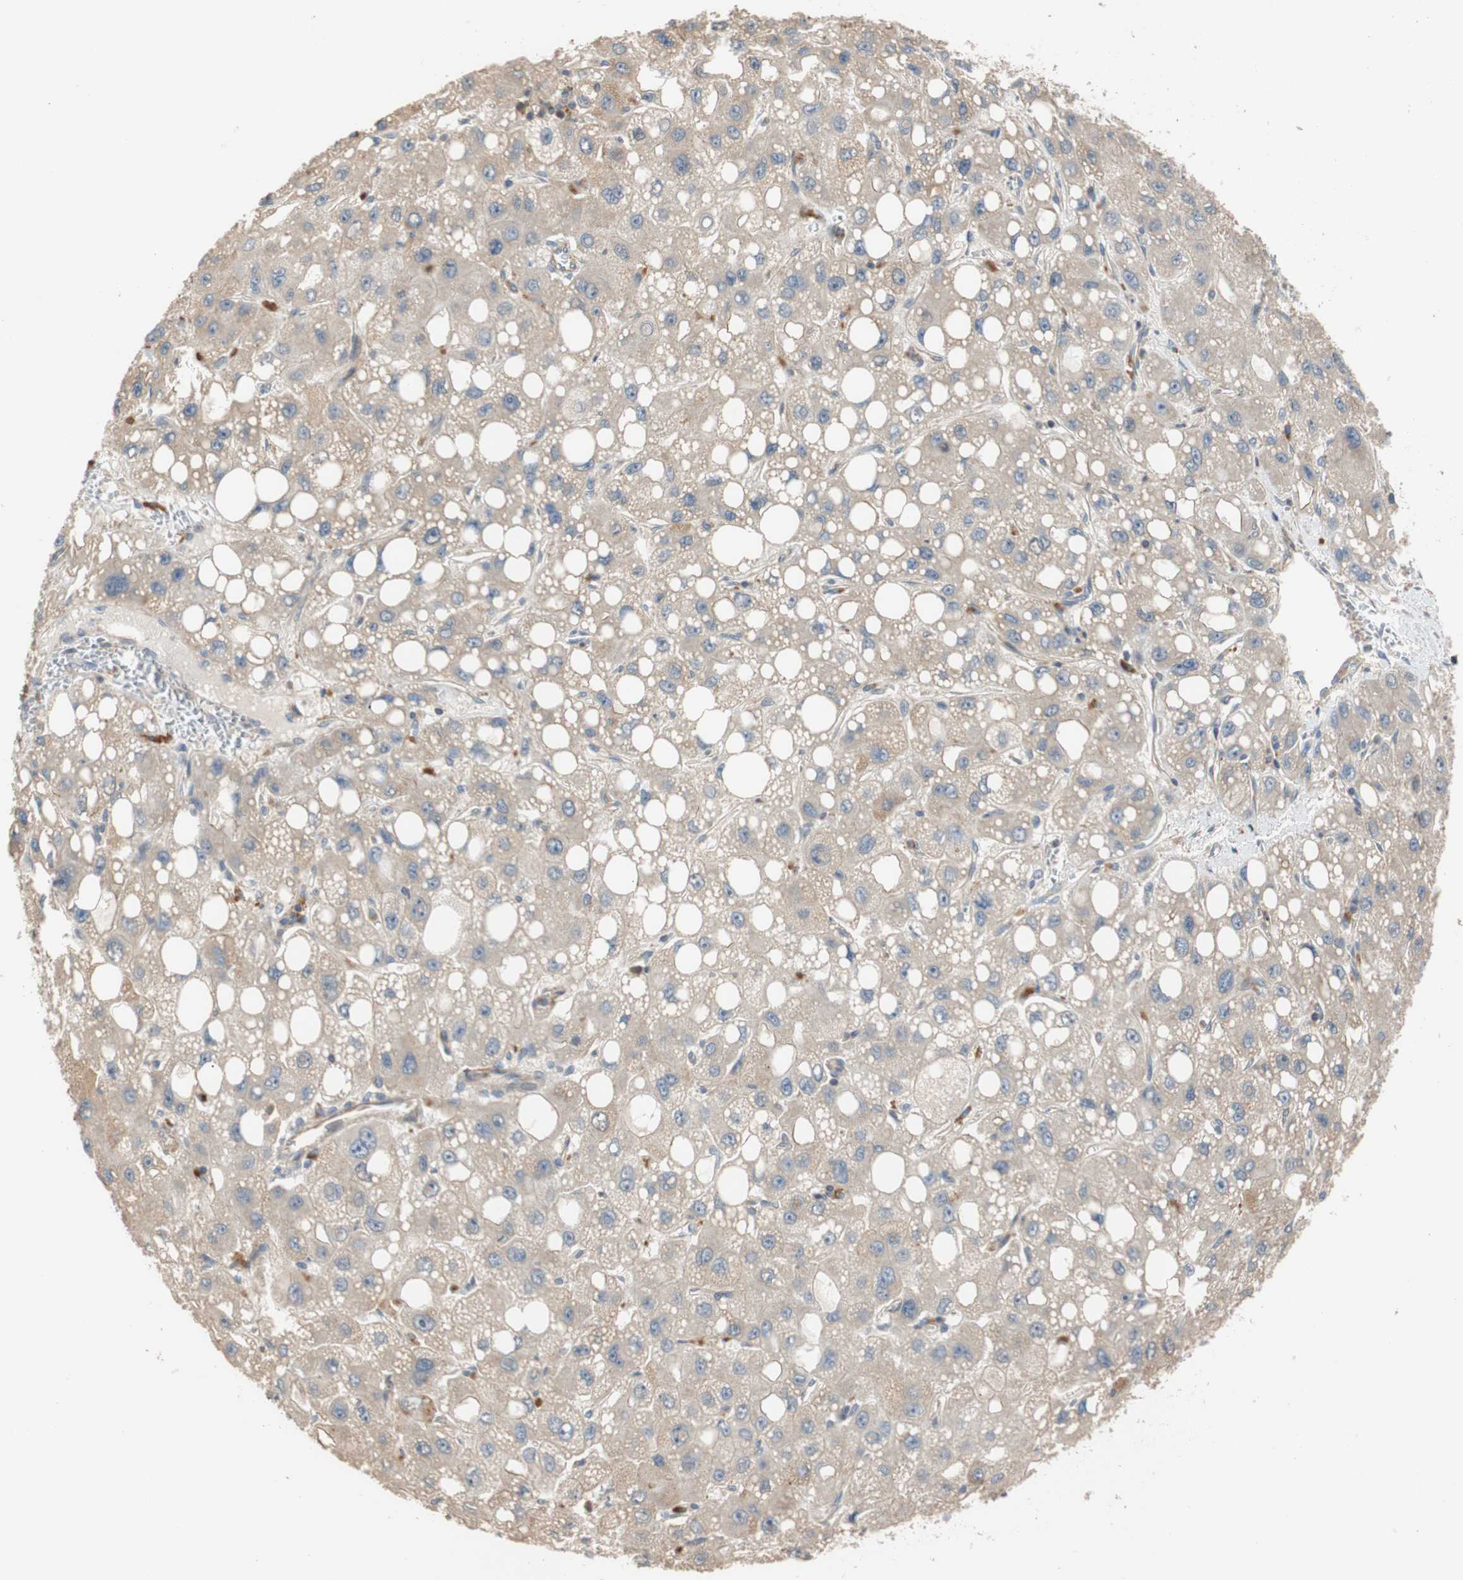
{"staining": {"intensity": "weak", "quantity": "<25%", "location": "cytoplasmic/membranous"}, "tissue": "liver cancer", "cell_type": "Tumor cells", "image_type": "cancer", "snomed": [{"axis": "morphology", "description": "Carcinoma, Hepatocellular, NOS"}, {"axis": "topography", "description": "Liver"}], "caption": "DAB immunohistochemical staining of human hepatocellular carcinoma (liver) reveals no significant staining in tumor cells.", "gene": "MAP4K2", "patient": {"sex": "male", "age": 55}}